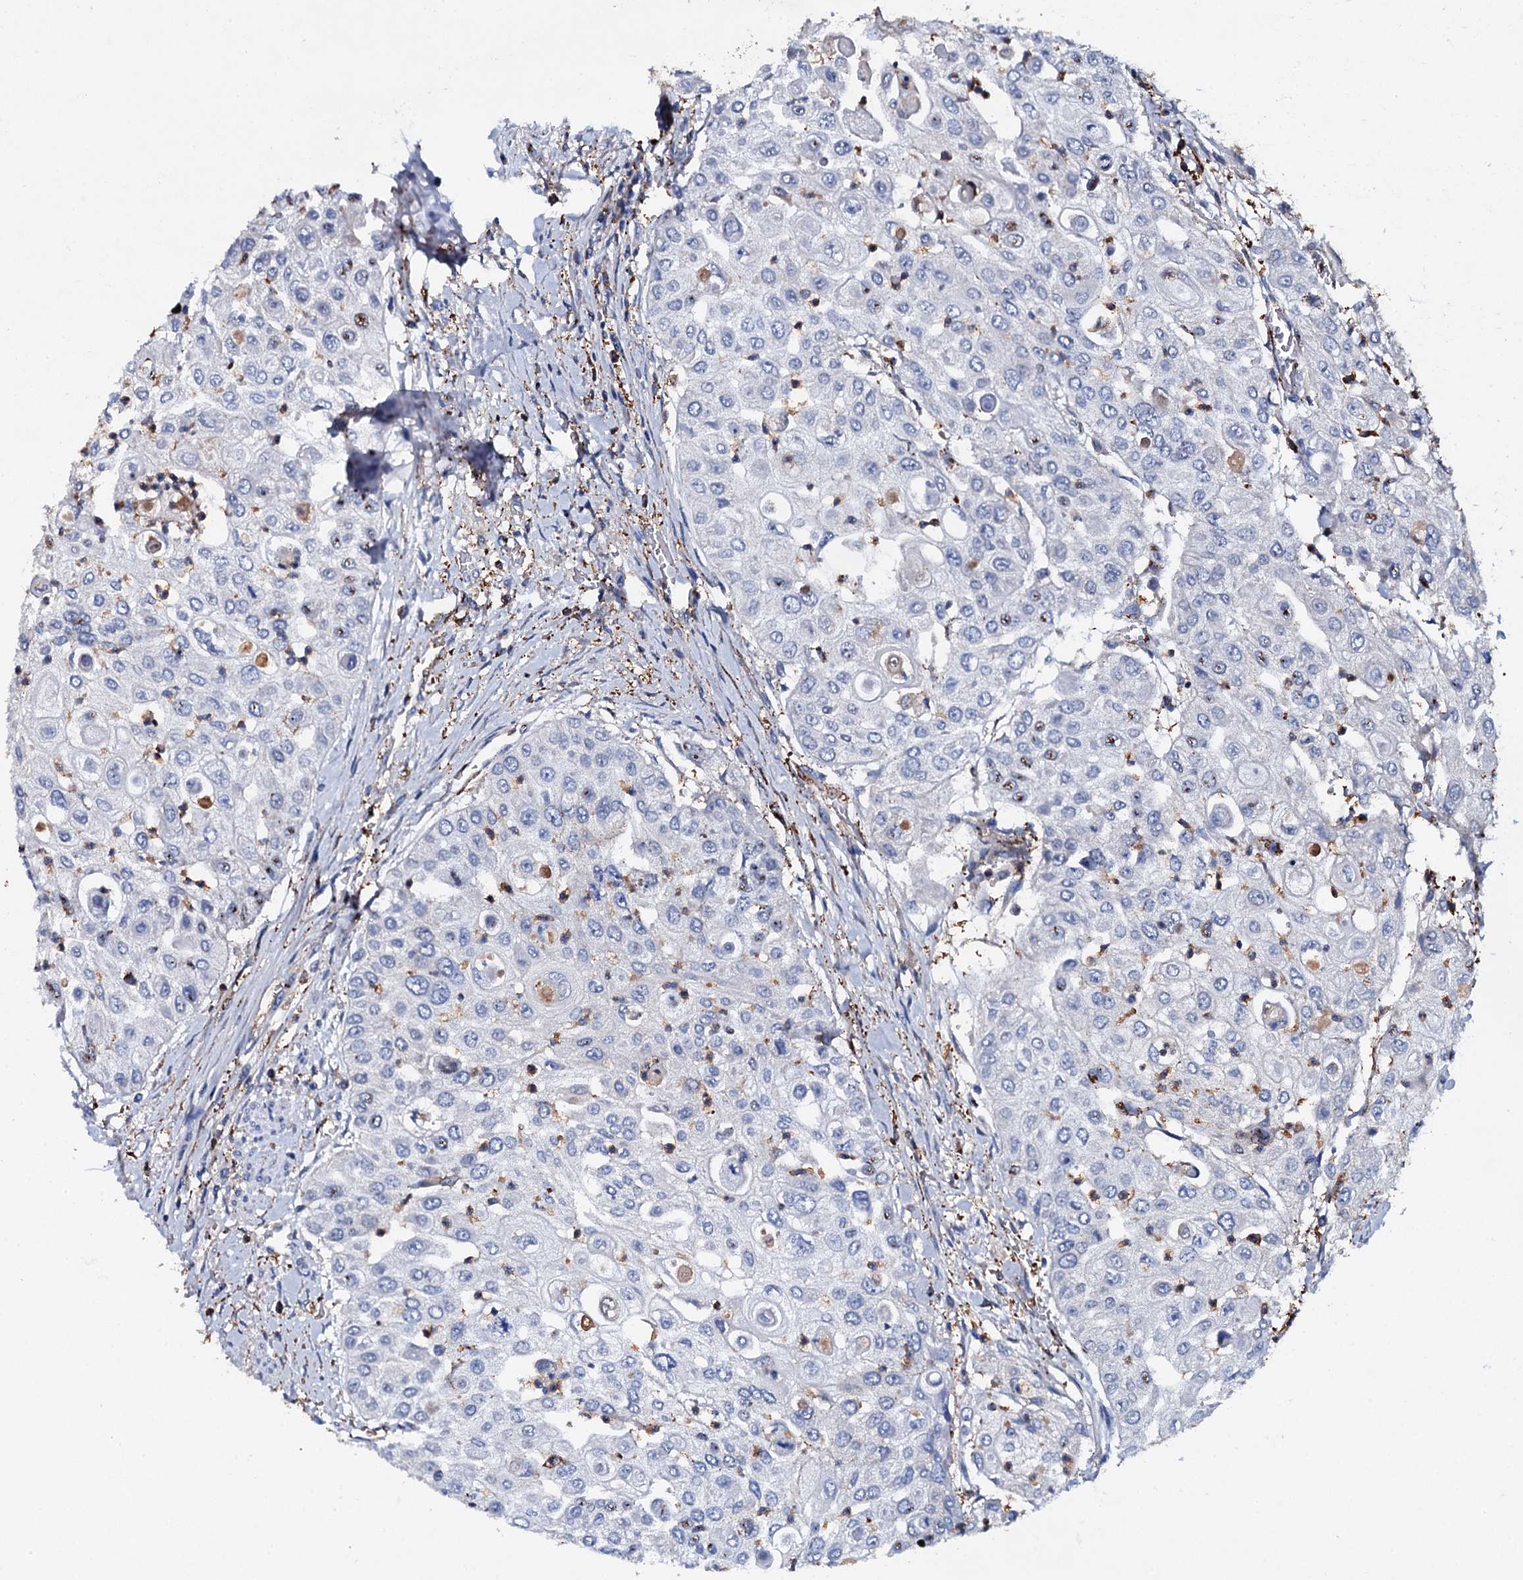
{"staining": {"intensity": "negative", "quantity": "none", "location": "none"}, "tissue": "urothelial cancer", "cell_type": "Tumor cells", "image_type": "cancer", "snomed": [{"axis": "morphology", "description": "Urothelial carcinoma, High grade"}, {"axis": "topography", "description": "Urinary bladder"}], "caption": "Immunohistochemistry histopathology image of neoplastic tissue: human urothelial cancer stained with DAB shows no significant protein expression in tumor cells.", "gene": "MS4A4E", "patient": {"sex": "female", "age": 79}}